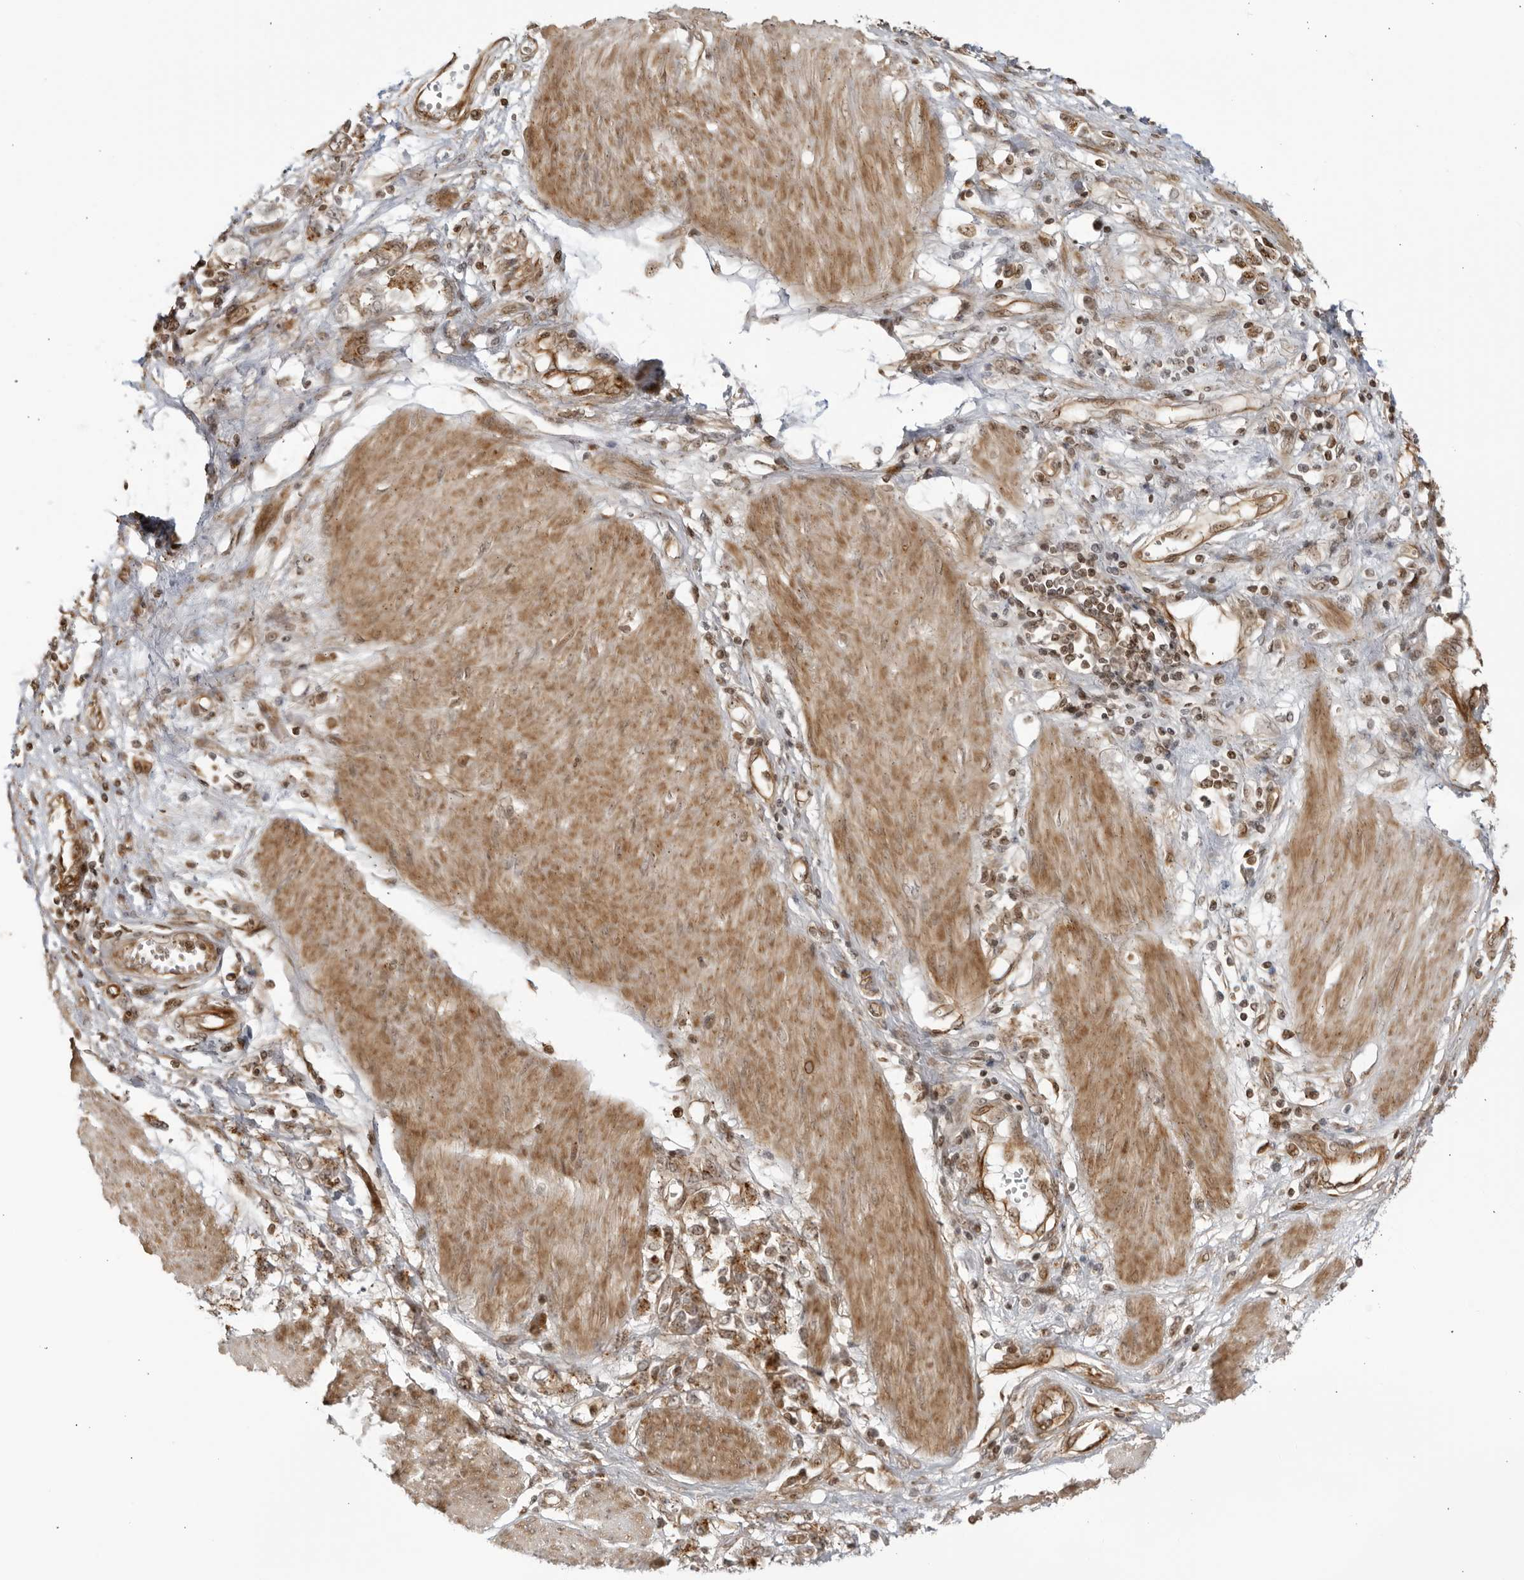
{"staining": {"intensity": "moderate", "quantity": ">75%", "location": "cytoplasmic/membranous,nuclear"}, "tissue": "stomach cancer", "cell_type": "Tumor cells", "image_type": "cancer", "snomed": [{"axis": "morphology", "description": "Adenocarcinoma, NOS"}, {"axis": "topography", "description": "Stomach"}], "caption": "Tumor cells reveal medium levels of moderate cytoplasmic/membranous and nuclear staining in approximately >75% of cells in human stomach cancer (adenocarcinoma).", "gene": "TCF21", "patient": {"sex": "female", "age": 76}}